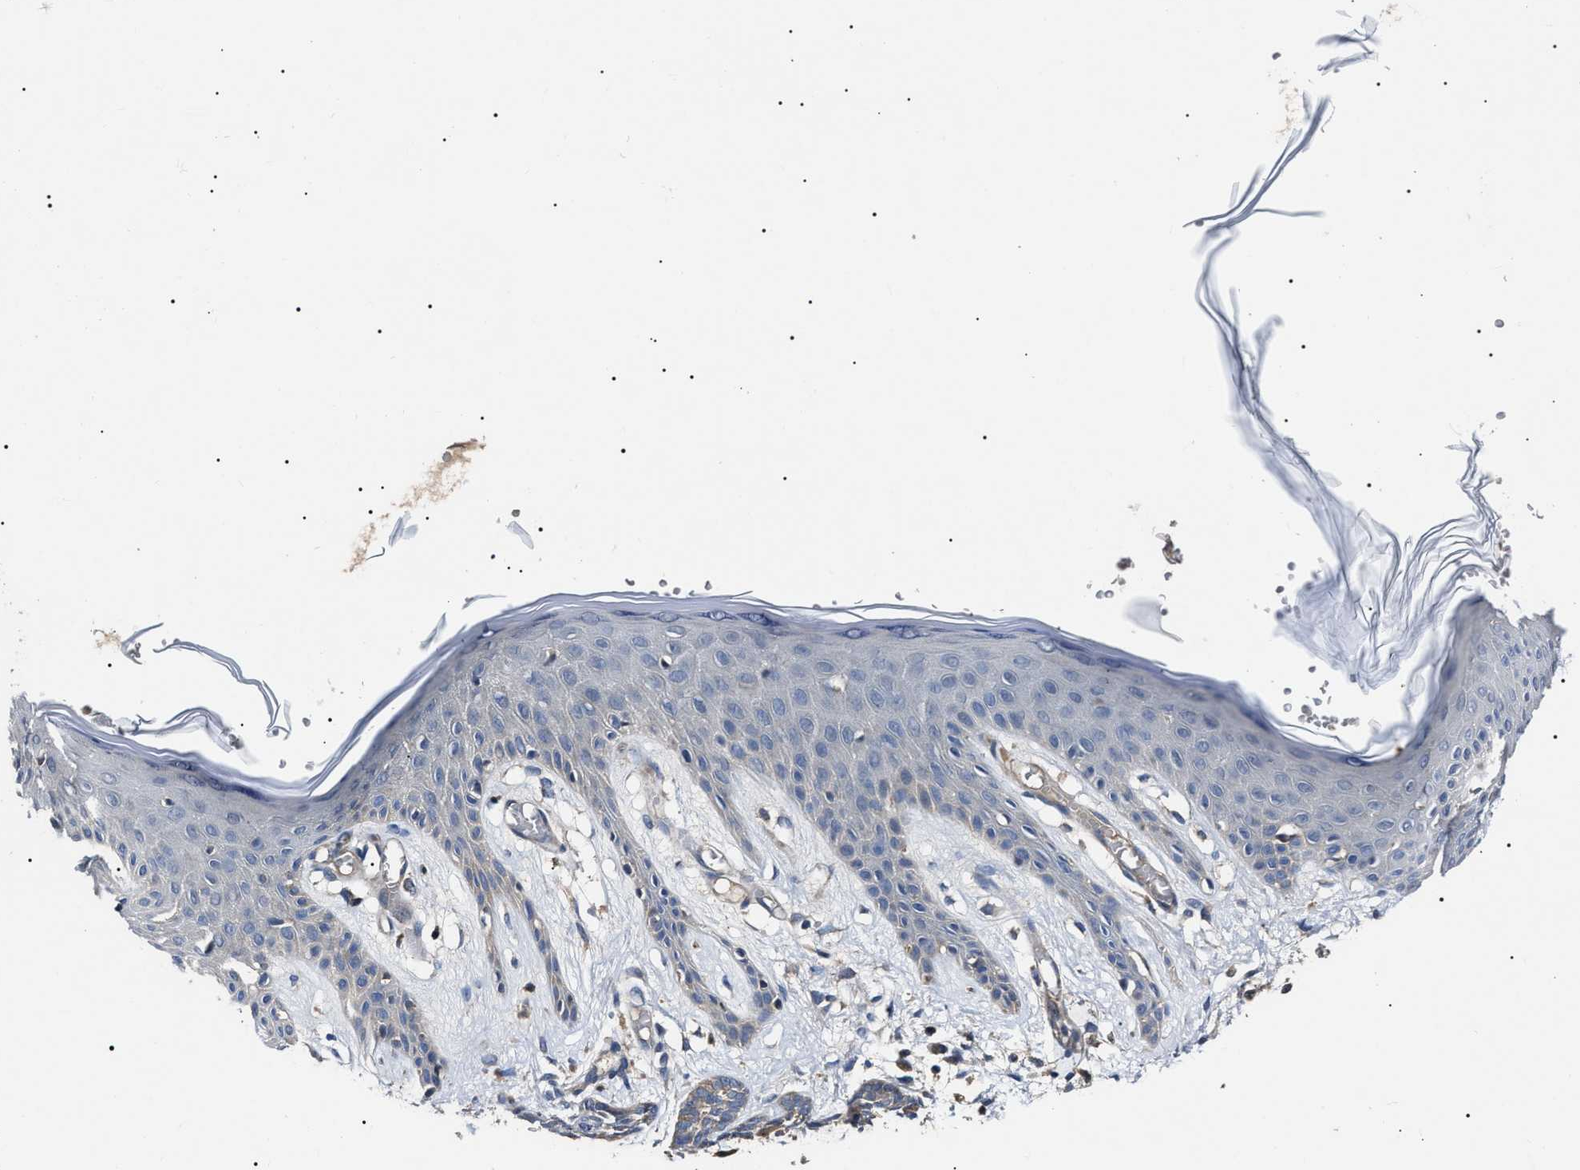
{"staining": {"intensity": "negative", "quantity": "none", "location": "none"}, "tissue": "skin cancer", "cell_type": "Tumor cells", "image_type": "cancer", "snomed": [{"axis": "morphology", "description": "Basal cell carcinoma"}, {"axis": "topography", "description": "Skin"}], "caption": "A high-resolution image shows IHC staining of skin cancer (basal cell carcinoma), which reveals no significant positivity in tumor cells. (IHC, brightfield microscopy, high magnification).", "gene": "IFT81", "patient": {"sex": "female", "age": 59}}